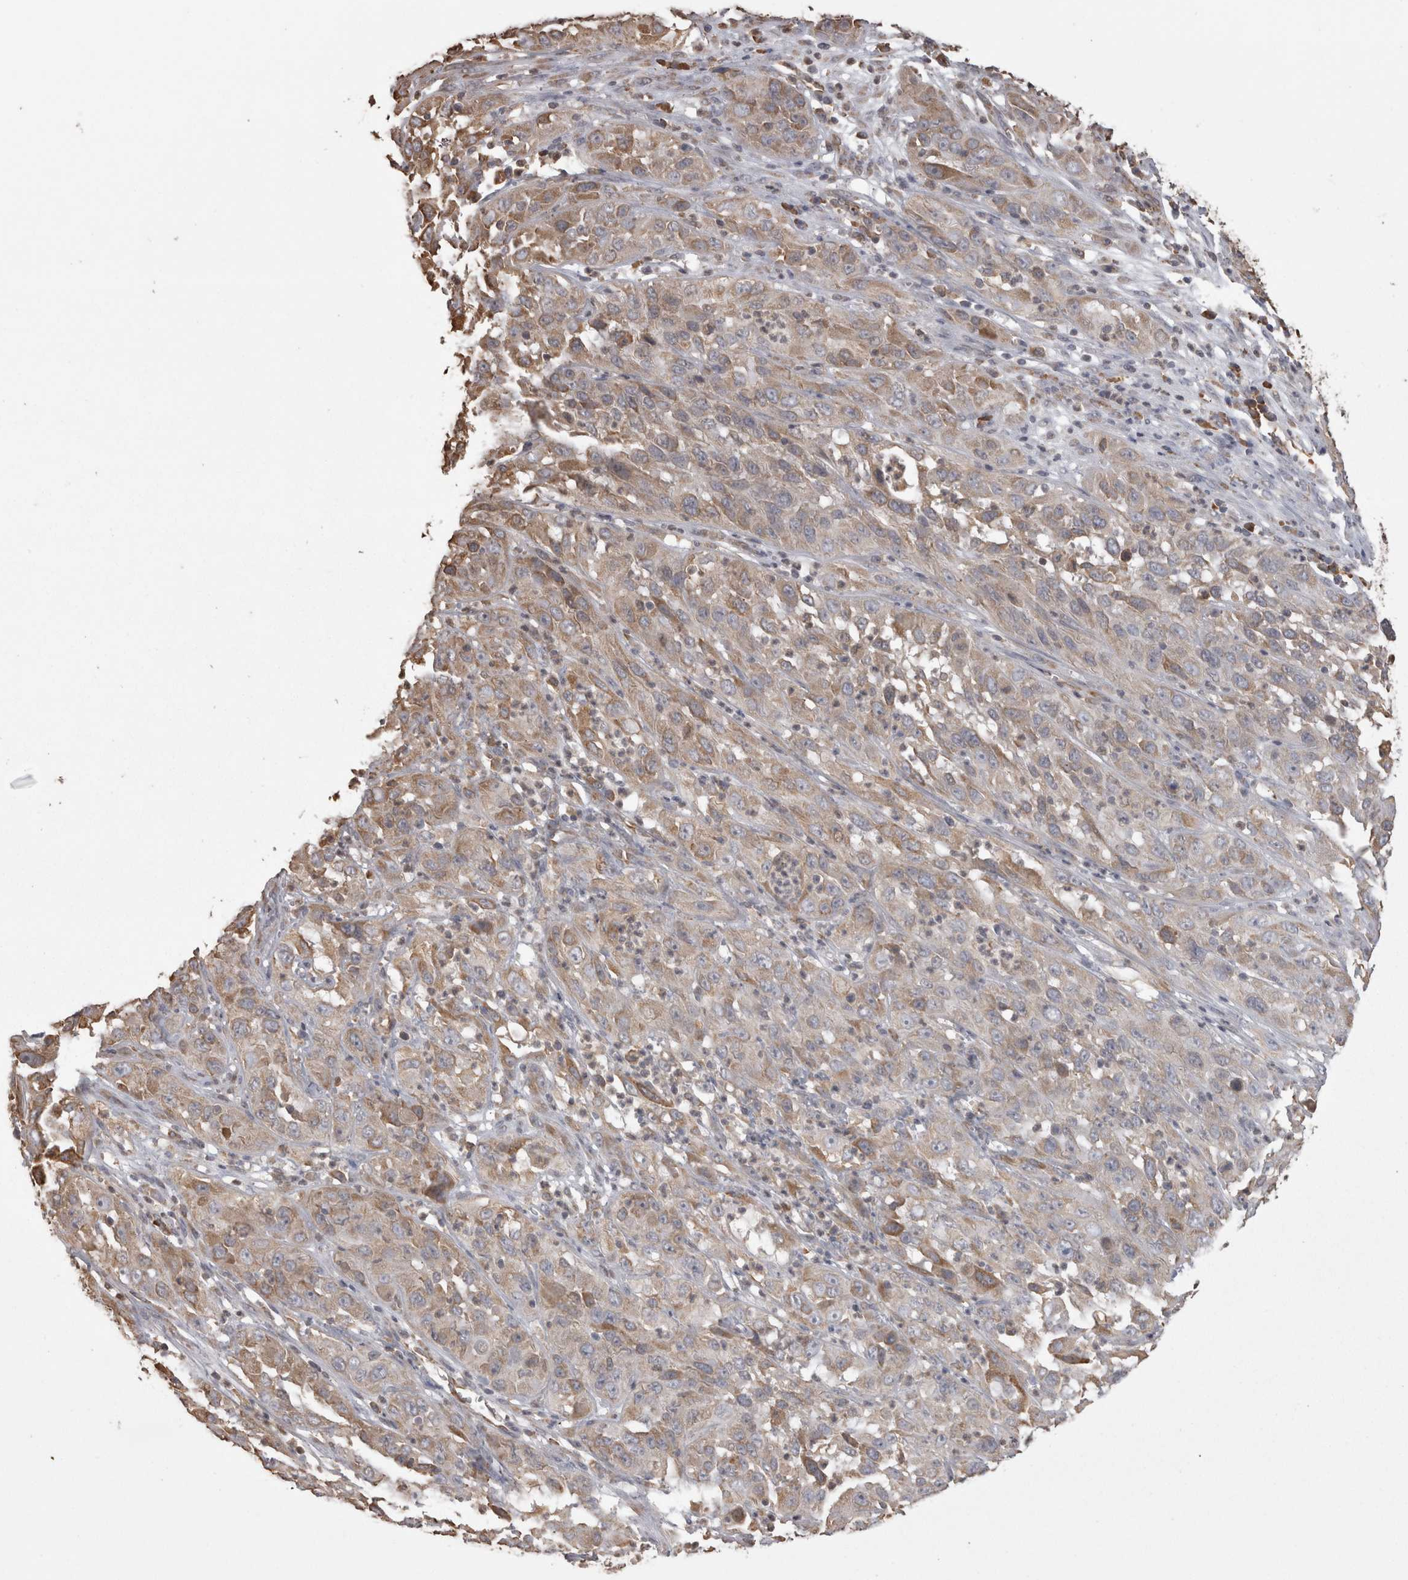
{"staining": {"intensity": "moderate", "quantity": "<25%", "location": "cytoplasmic/membranous"}, "tissue": "cervical cancer", "cell_type": "Tumor cells", "image_type": "cancer", "snomed": [{"axis": "morphology", "description": "Squamous cell carcinoma, NOS"}, {"axis": "topography", "description": "Cervix"}], "caption": "This histopathology image displays cervical squamous cell carcinoma stained with immunohistochemistry to label a protein in brown. The cytoplasmic/membranous of tumor cells show moderate positivity for the protein. Nuclei are counter-stained blue.", "gene": "PON2", "patient": {"sex": "female", "age": 32}}